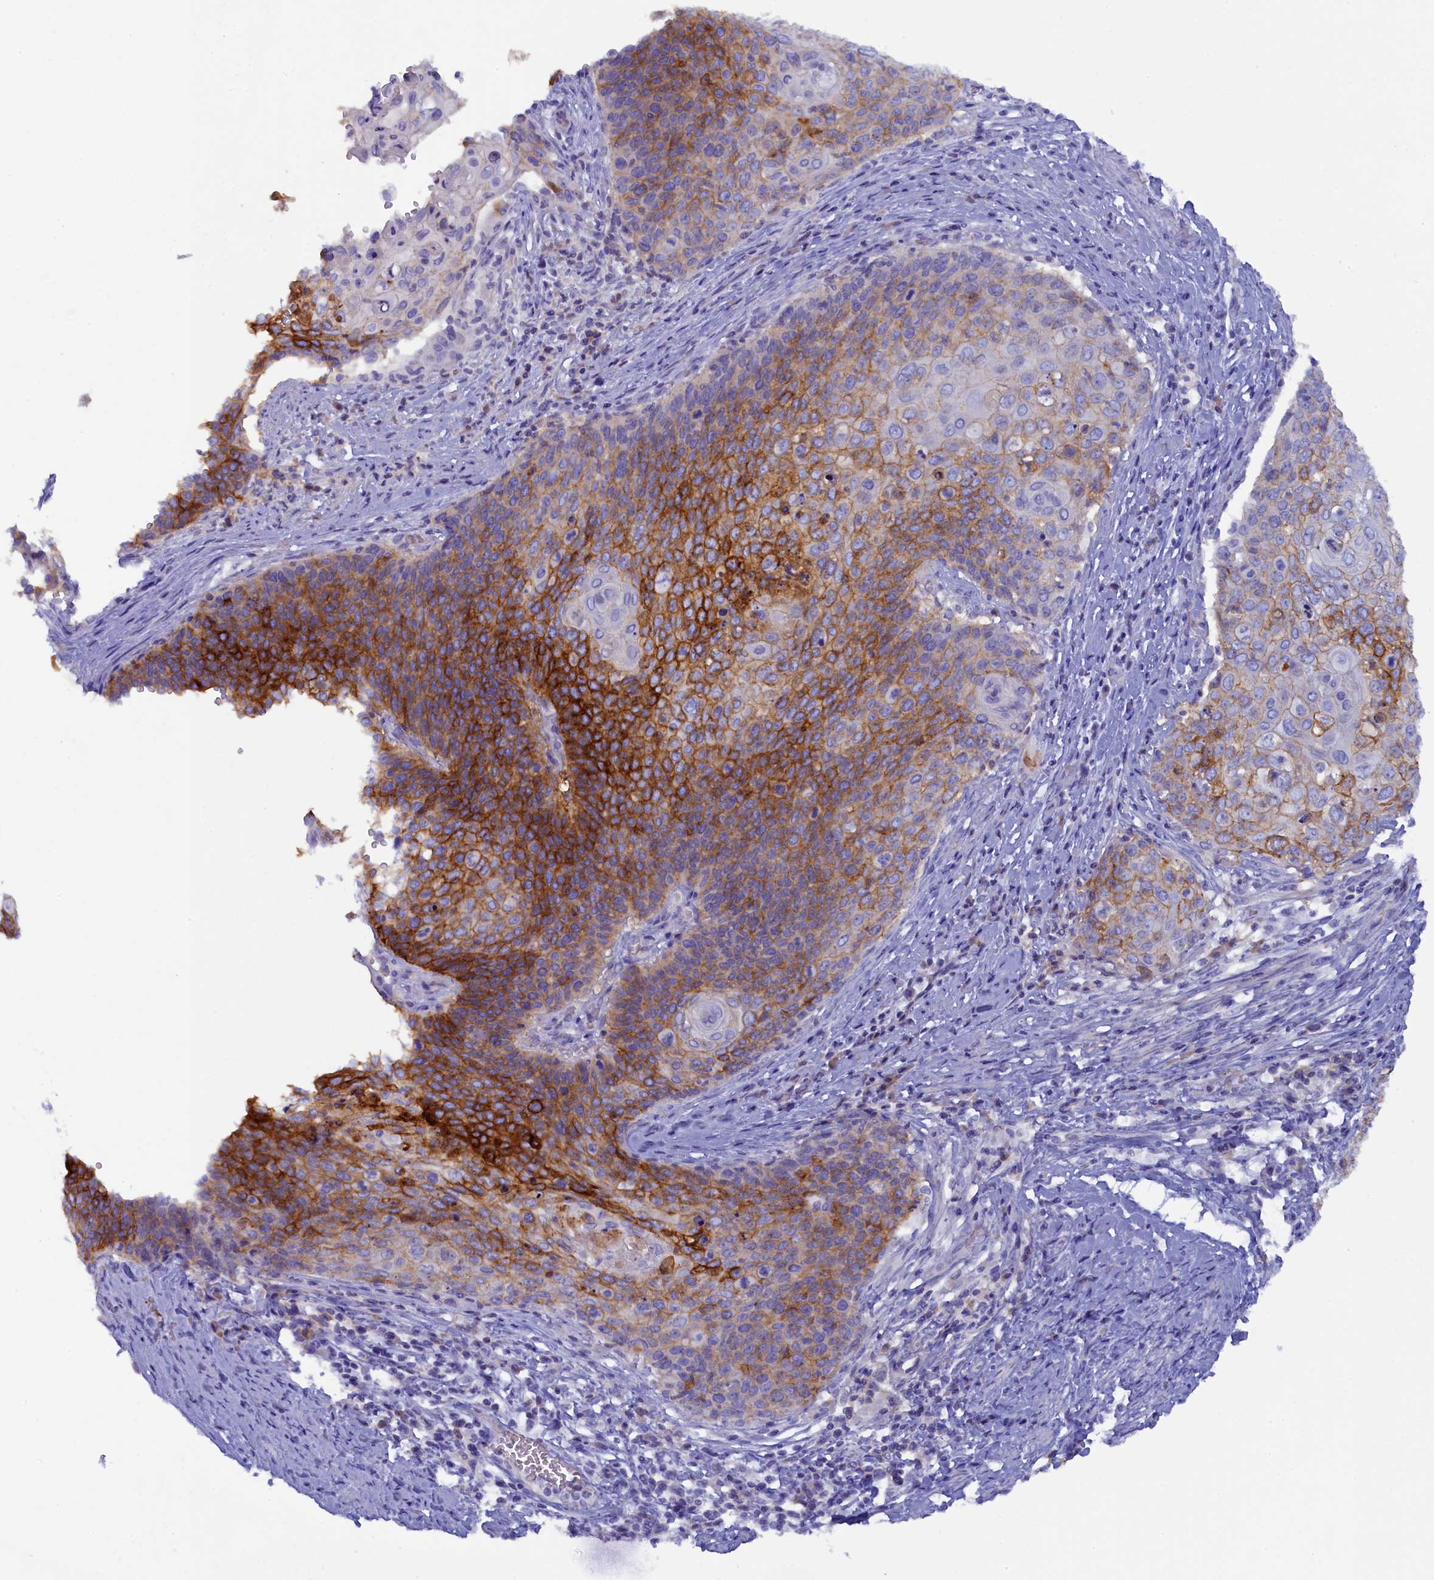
{"staining": {"intensity": "strong", "quantity": ">75%", "location": "cytoplasmic/membranous"}, "tissue": "cervical cancer", "cell_type": "Tumor cells", "image_type": "cancer", "snomed": [{"axis": "morphology", "description": "Squamous cell carcinoma, NOS"}, {"axis": "topography", "description": "Cervix"}], "caption": "The image displays a brown stain indicating the presence of a protein in the cytoplasmic/membranous of tumor cells in cervical cancer.", "gene": "MYADML2", "patient": {"sex": "female", "age": 39}}